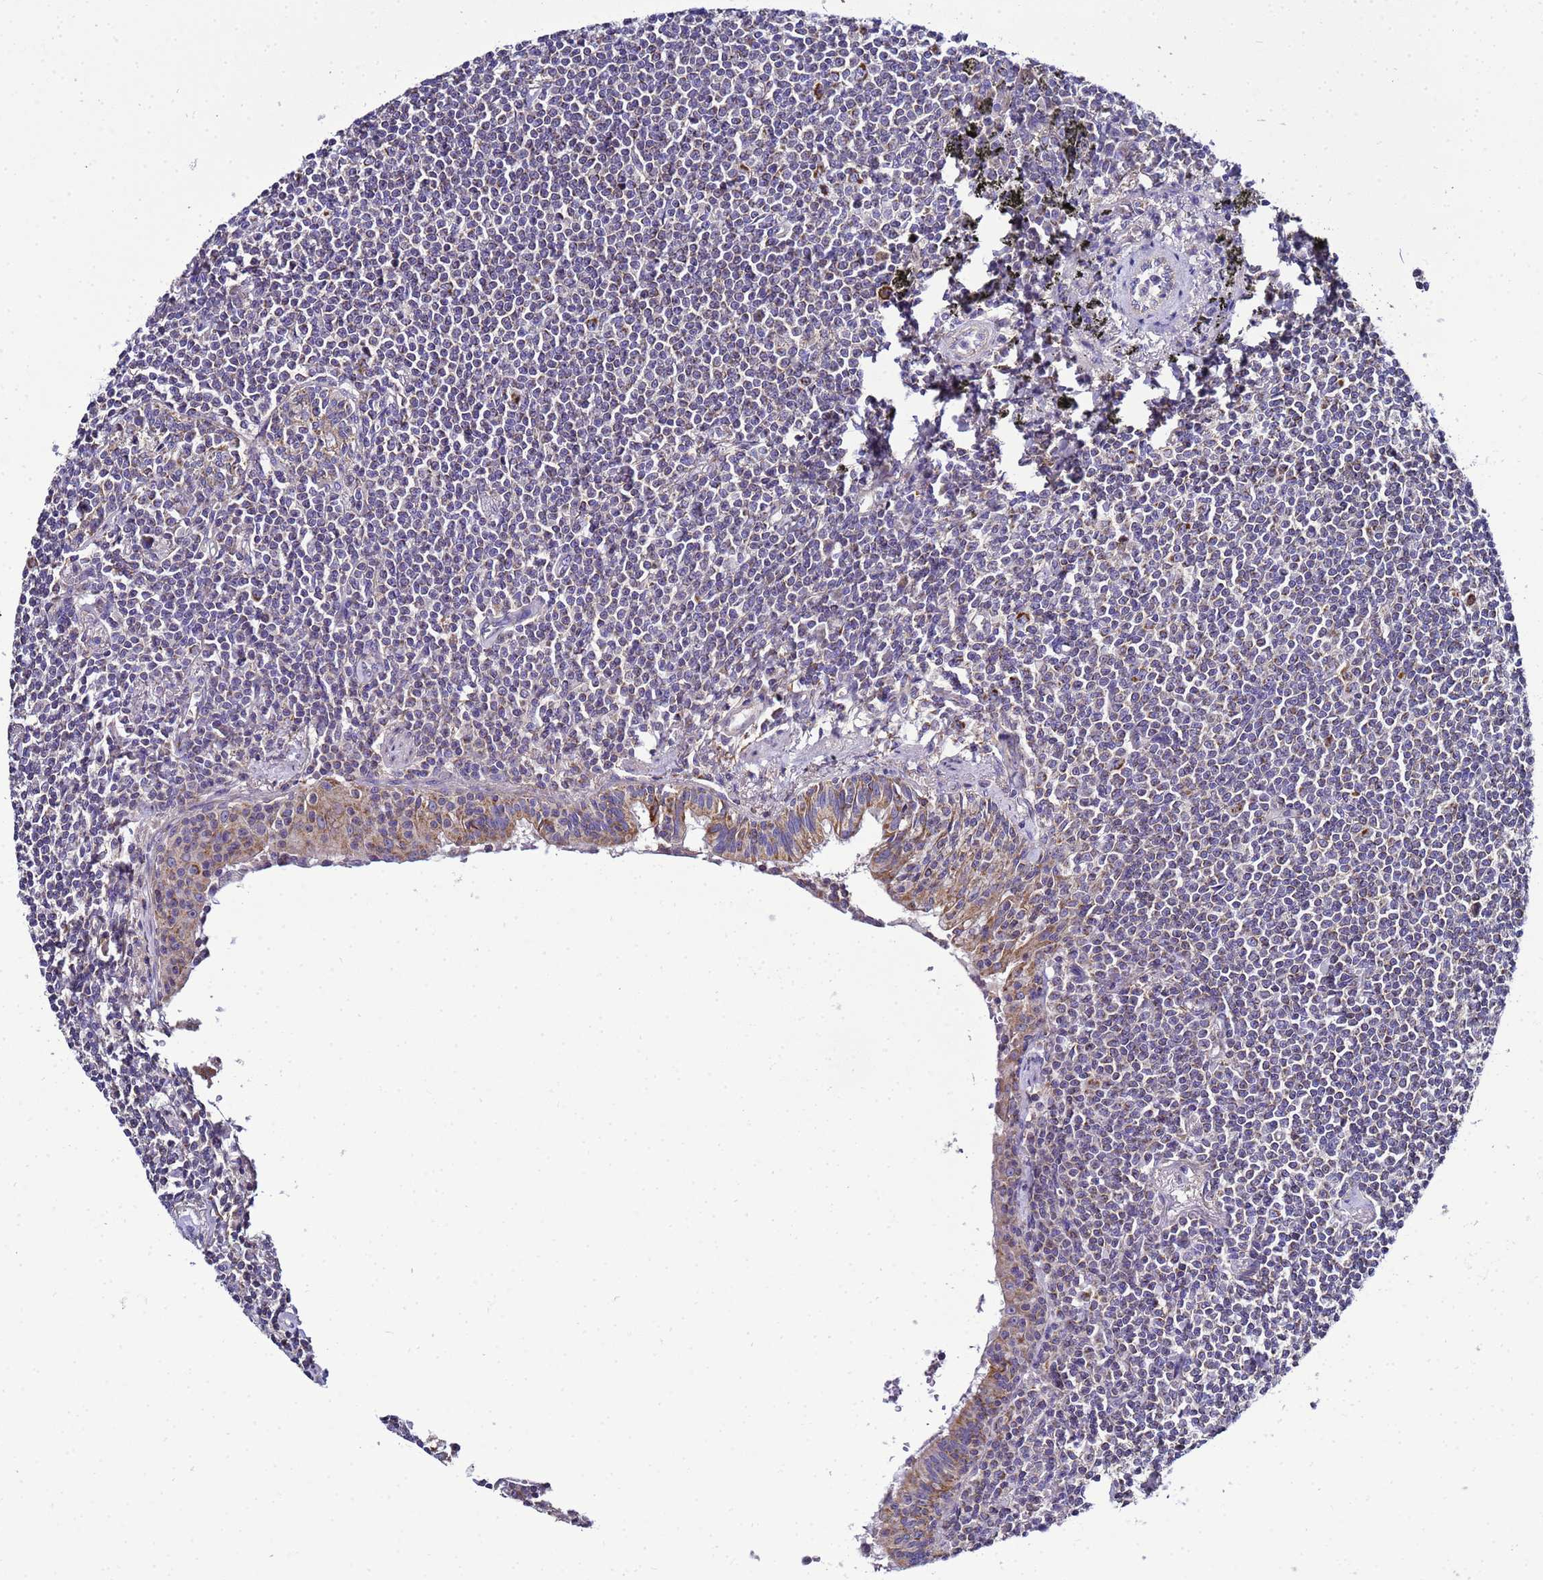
{"staining": {"intensity": "negative", "quantity": "none", "location": "none"}, "tissue": "lymphoma", "cell_type": "Tumor cells", "image_type": "cancer", "snomed": [{"axis": "morphology", "description": "Malignant lymphoma, non-Hodgkin's type, Low grade"}, {"axis": "topography", "description": "Lung"}], "caption": "The immunohistochemistry (IHC) histopathology image has no significant positivity in tumor cells of lymphoma tissue.", "gene": "HIGD2A", "patient": {"sex": "female", "age": 71}}